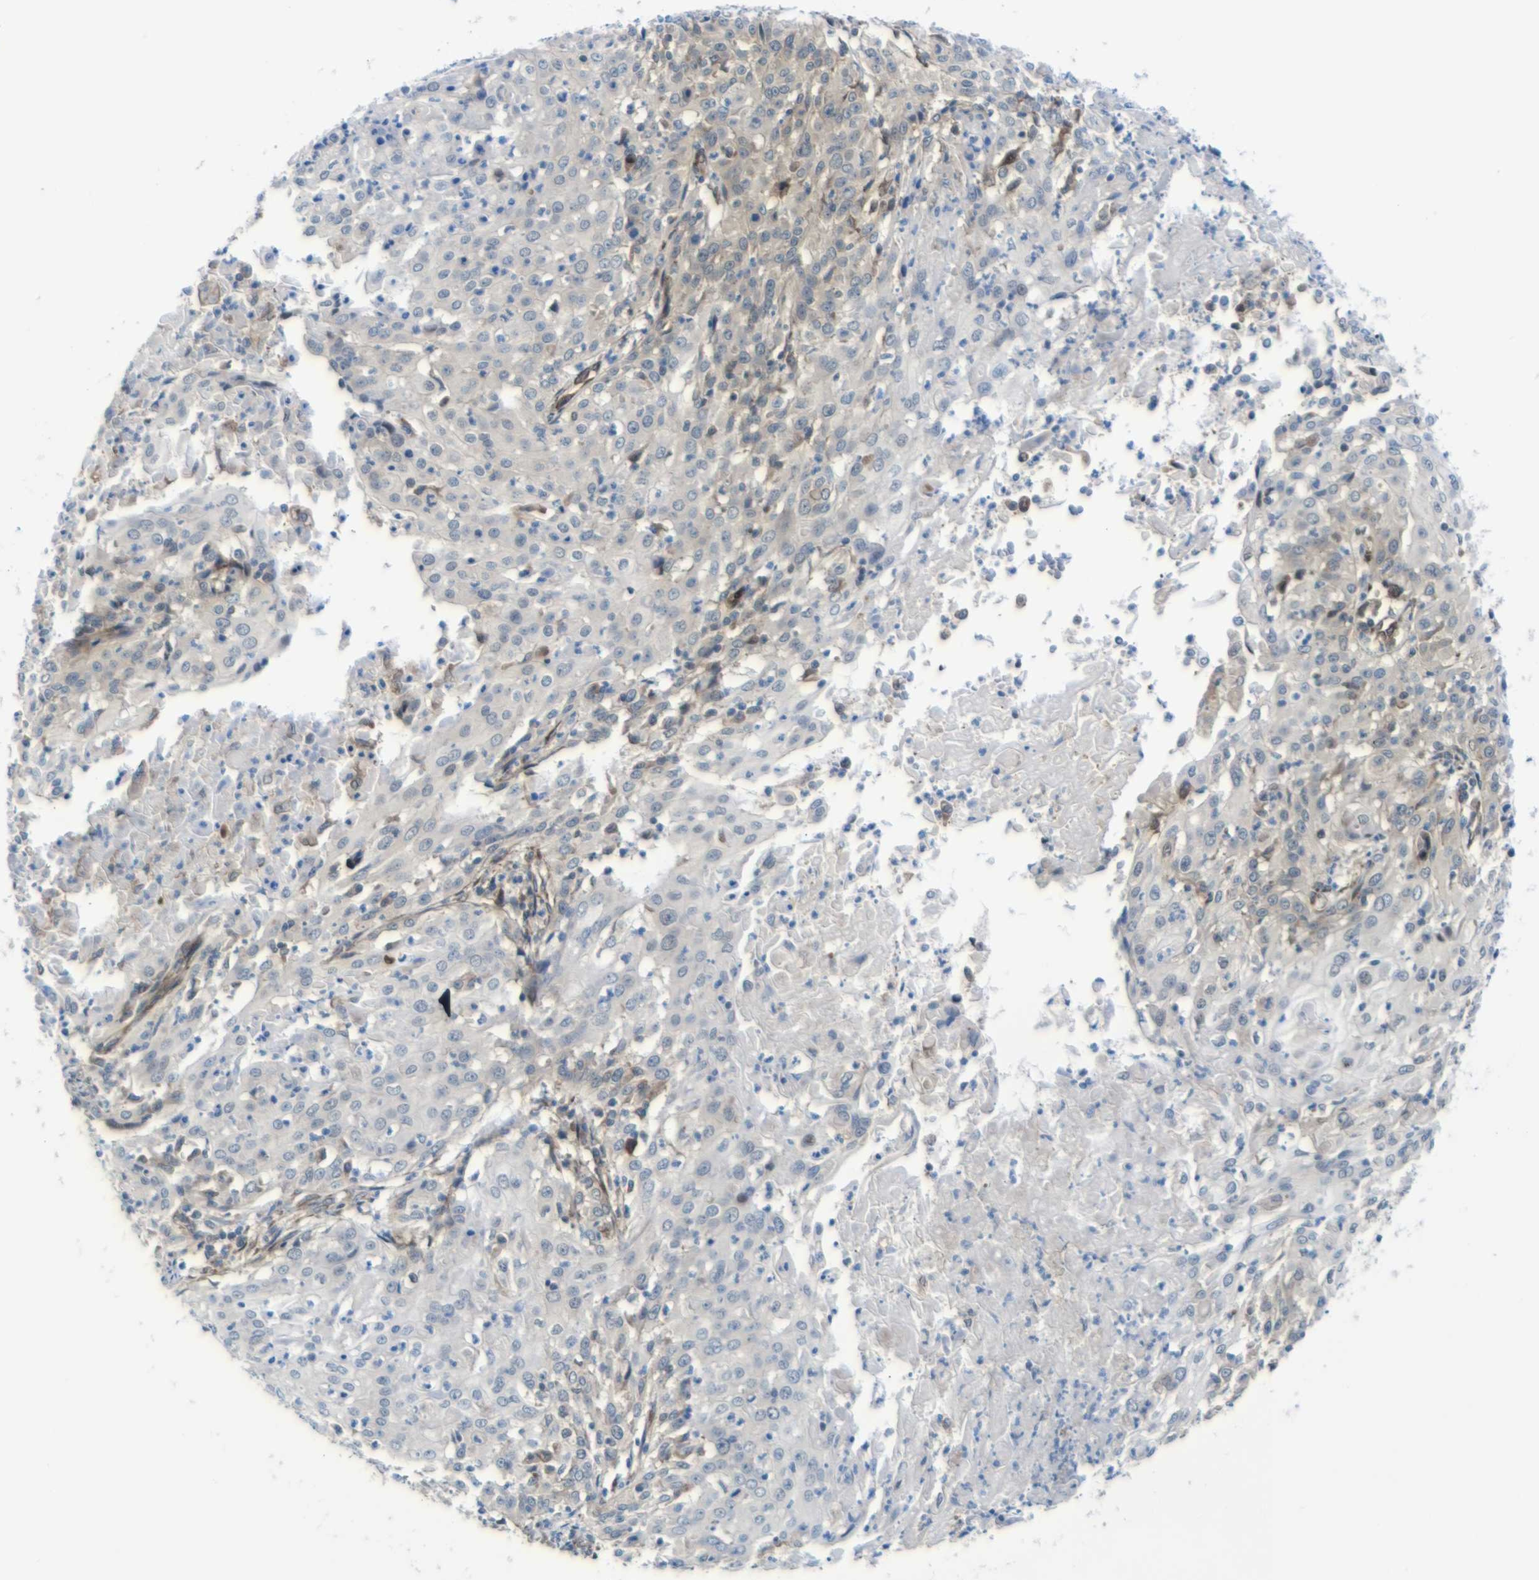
{"staining": {"intensity": "weak", "quantity": "25%-75%", "location": "cytoplasmic/membranous"}, "tissue": "cervical cancer", "cell_type": "Tumor cells", "image_type": "cancer", "snomed": [{"axis": "morphology", "description": "Squamous cell carcinoma, NOS"}, {"axis": "topography", "description": "Cervix"}], "caption": "Human cervical squamous cell carcinoma stained for a protein (brown) displays weak cytoplasmic/membranous positive staining in about 25%-75% of tumor cells.", "gene": "PARP14", "patient": {"sex": "female", "age": 39}}